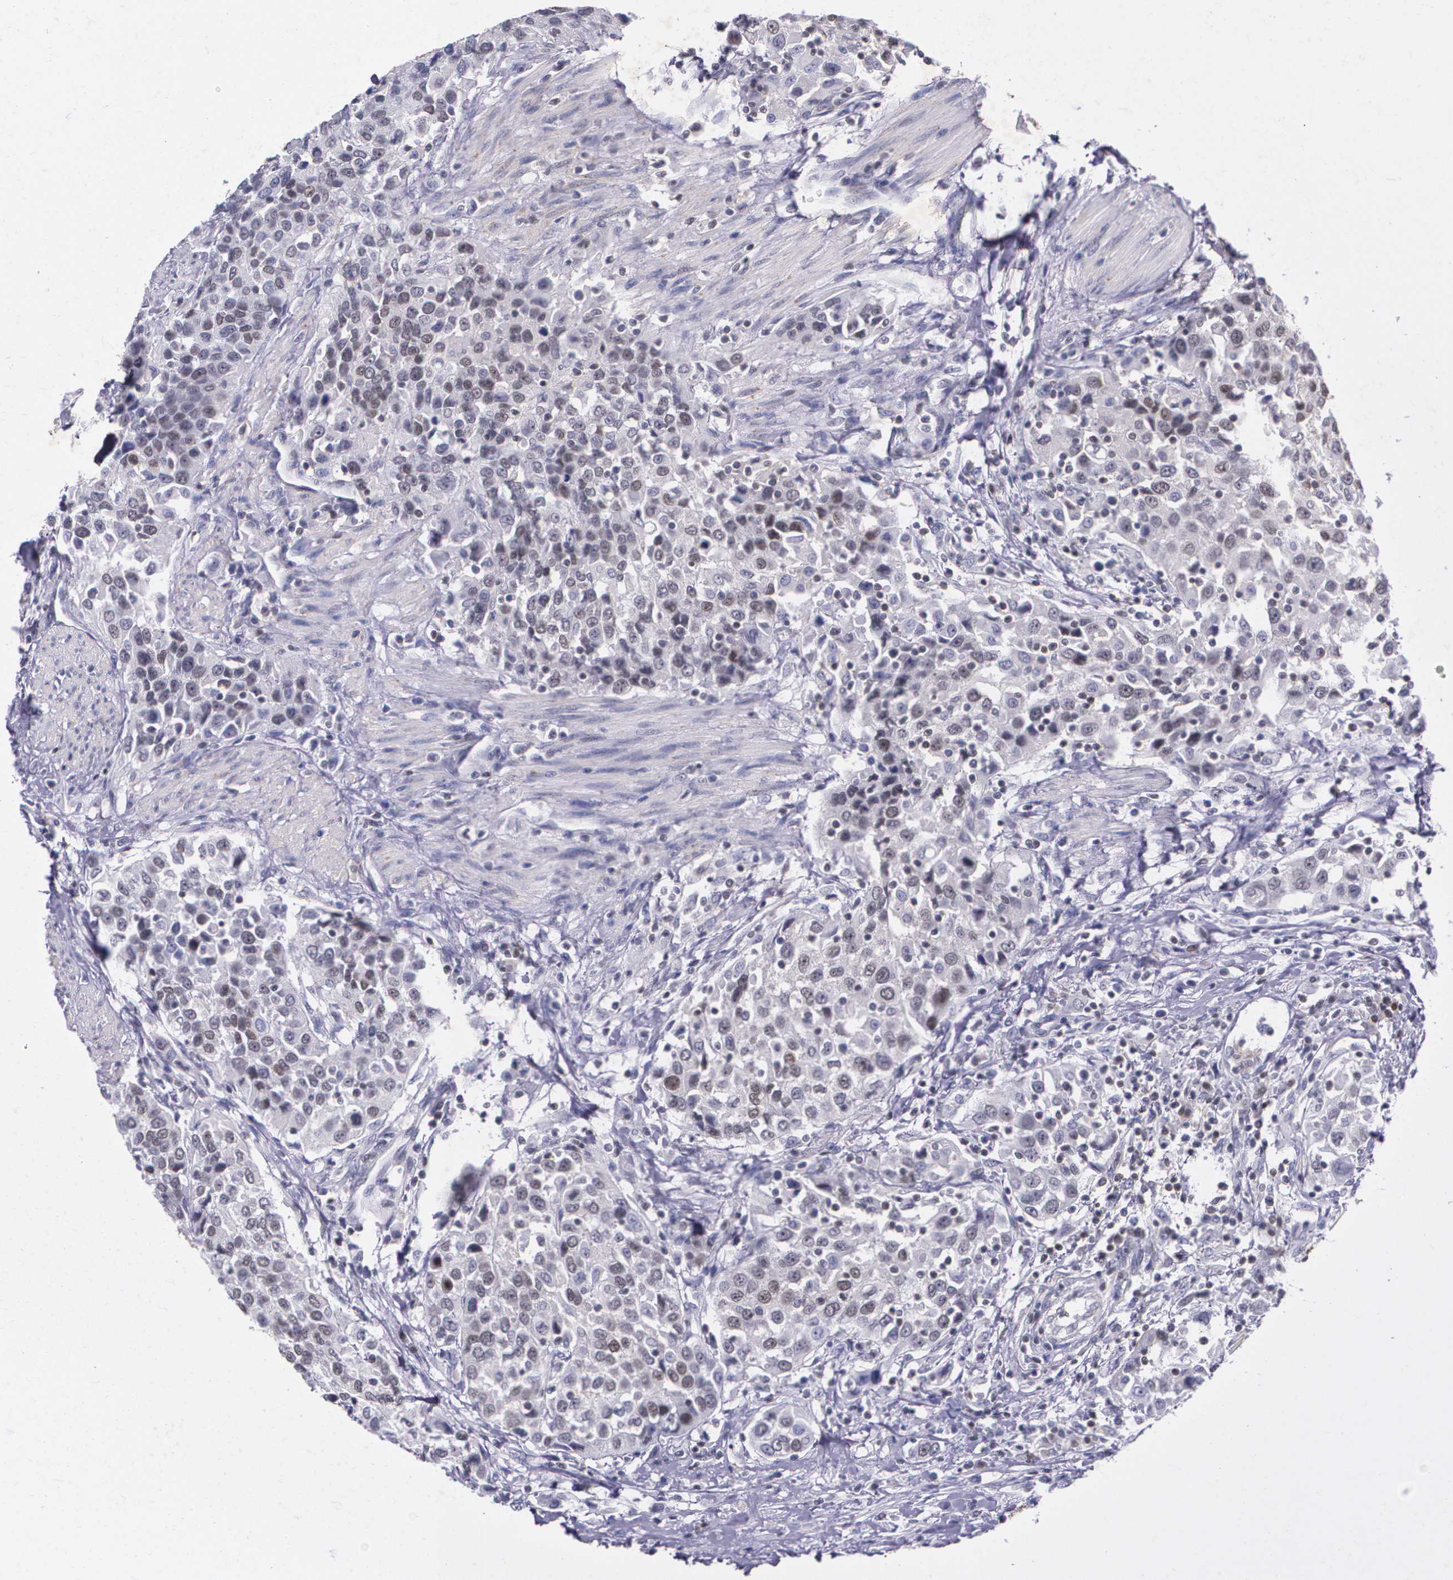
{"staining": {"intensity": "negative", "quantity": "none", "location": "none"}, "tissue": "urothelial cancer", "cell_type": "Tumor cells", "image_type": "cancer", "snomed": [{"axis": "morphology", "description": "Urothelial carcinoma, High grade"}, {"axis": "topography", "description": "Urinary bladder"}], "caption": "The photomicrograph exhibits no significant staining in tumor cells of urothelial cancer.", "gene": "MGMT", "patient": {"sex": "female", "age": 80}}